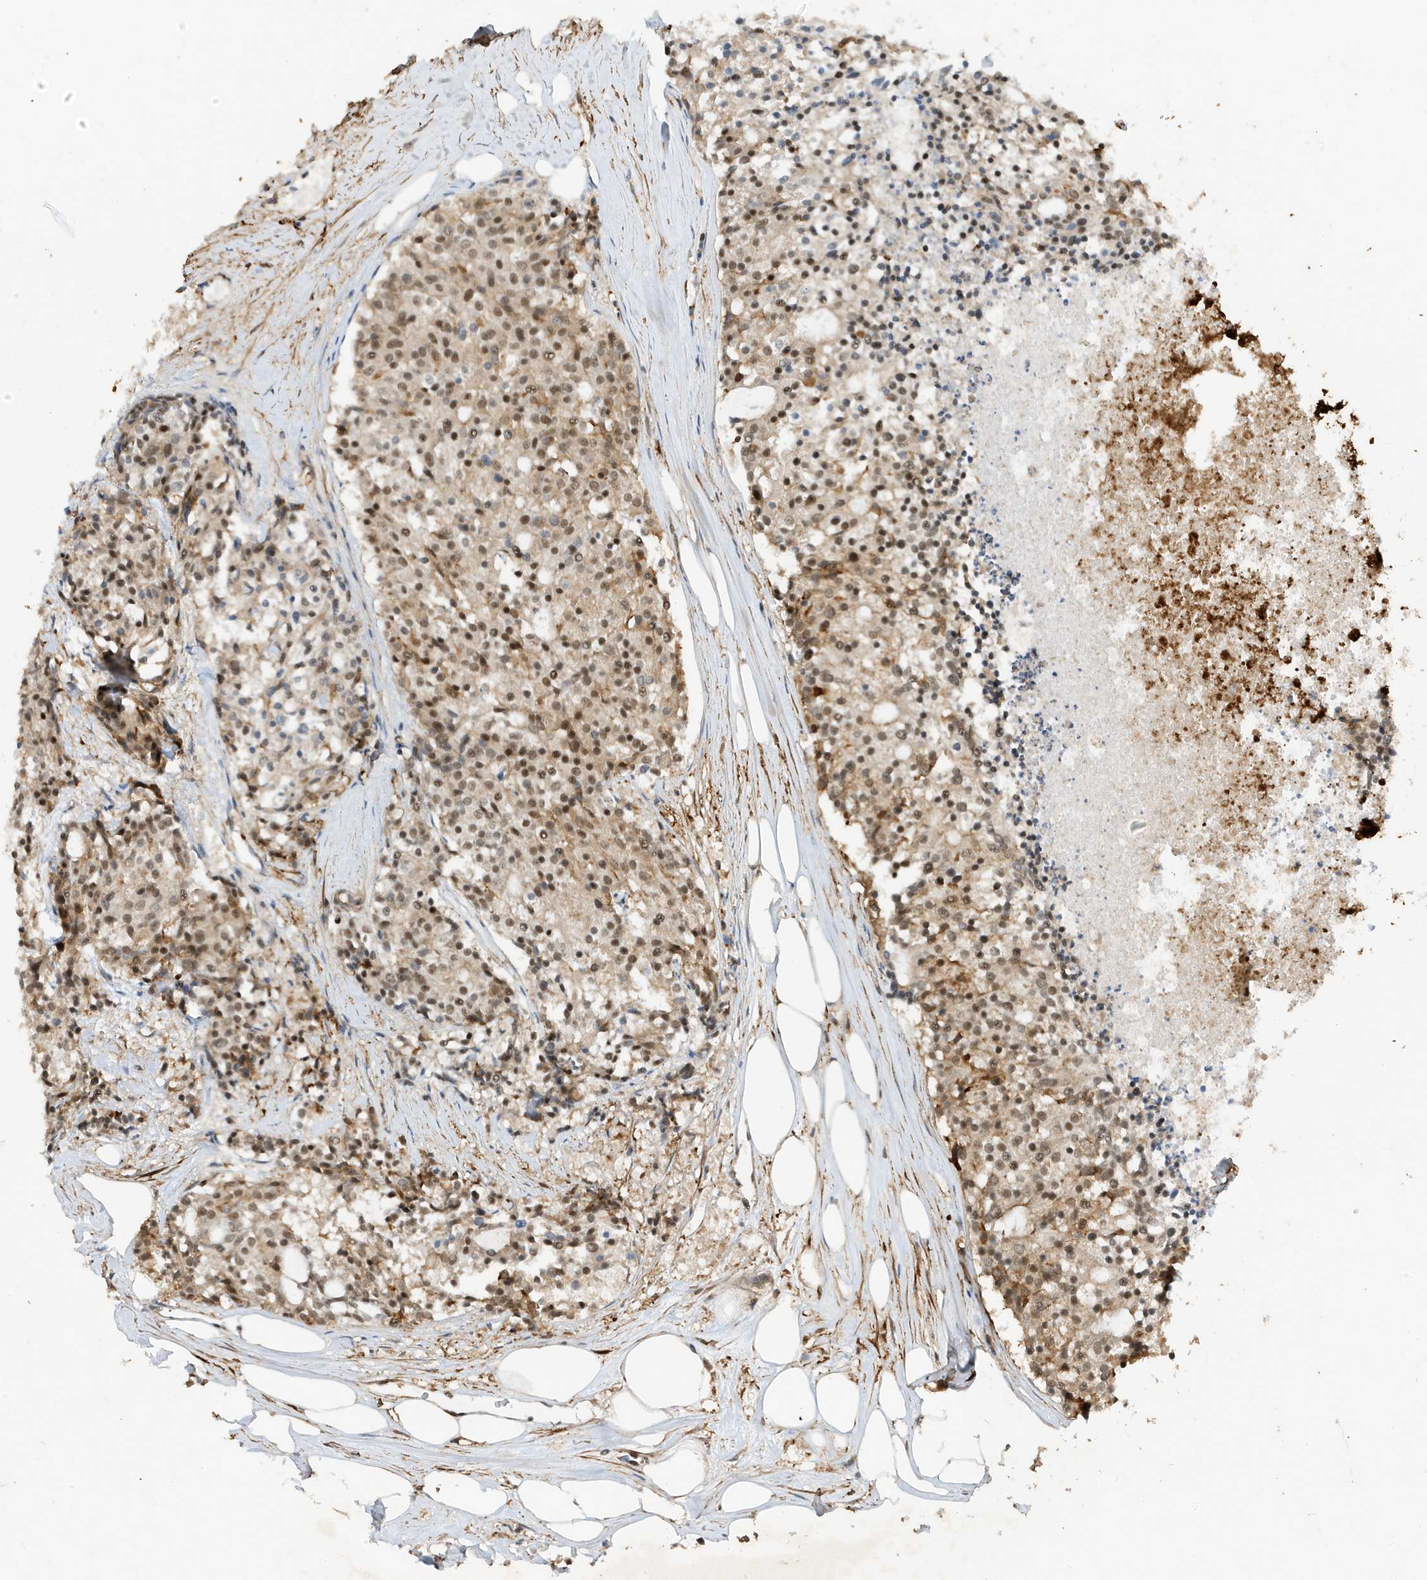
{"staining": {"intensity": "weak", "quantity": "25%-75%", "location": "nuclear"}, "tissue": "carcinoid", "cell_type": "Tumor cells", "image_type": "cancer", "snomed": [{"axis": "morphology", "description": "Carcinoid, malignant, NOS"}, {"axis": "topography", "description": "Pancreas"}], "caption": "IHC (DAB) staining of carcinoid exhibits weak nuclear protein positivity in approximately 25%-75% of tumor cells. (Brightfield microscopy of DAB IHC at high magnification).", "gene": "MAST3", "patient": {"sex": "female", "age": 54}}